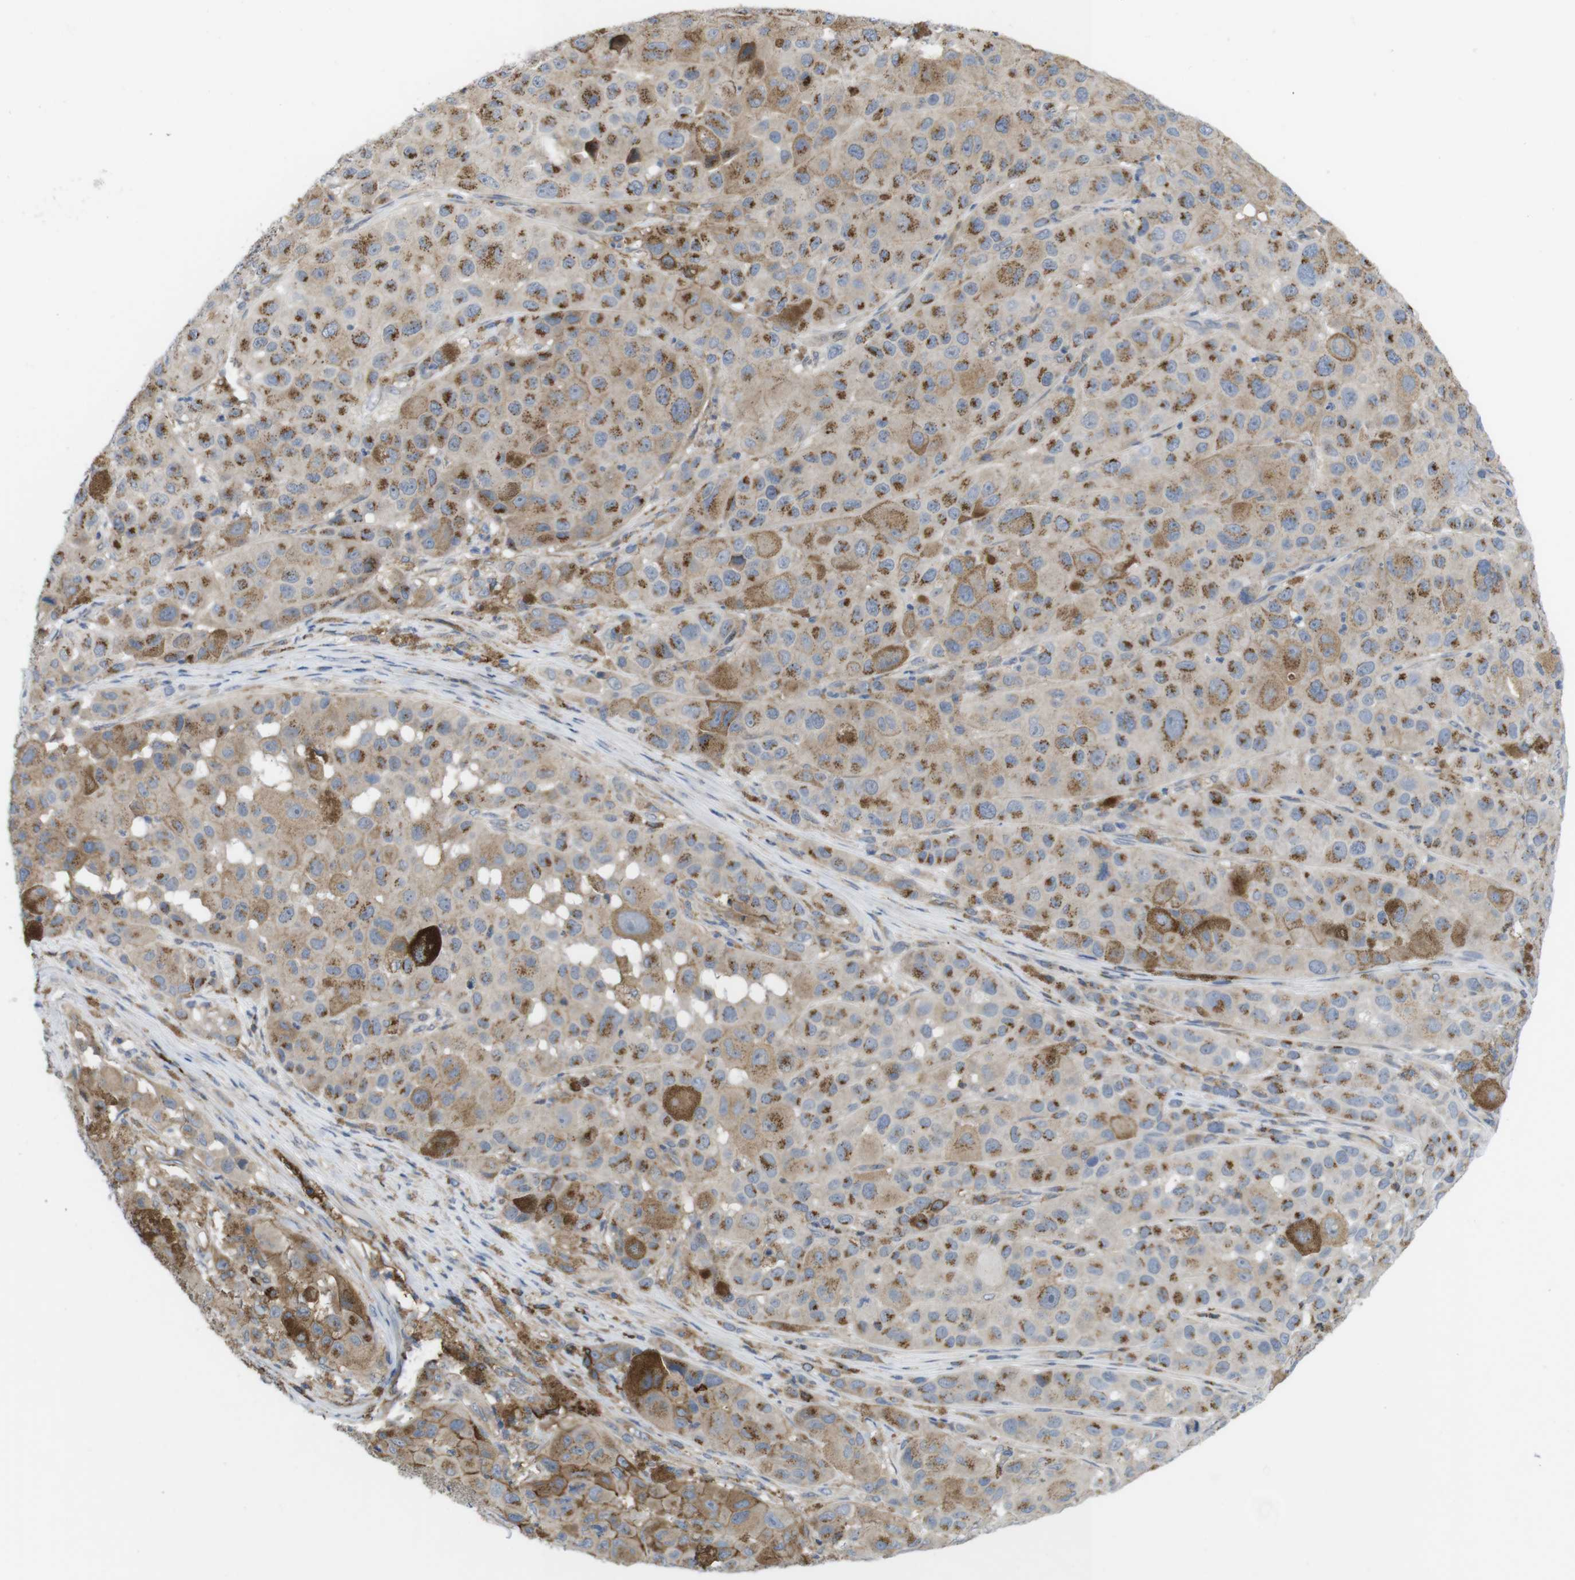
{"staining": {"intensity": "moderate", "quantity": ">75%", "location": "cytoplasmic/membranous"}, "tissue": "melanoma", "cell_type": "Tumor cells", "image_type": "cancer", "snomed": [{"axis": "morphology", "description": "Malignant melanoma, NOS"}, {"axis": "topography", "description": "Skin"}], "caption": "There is medium levels of moderate cytoplasmic/membranous staining in tumor cells of malignant melanoma, as demonstrated by immunohistochemical staining (brown color).", "gene": "CCR6", "patient": {"sex": "male", "age": 96}}